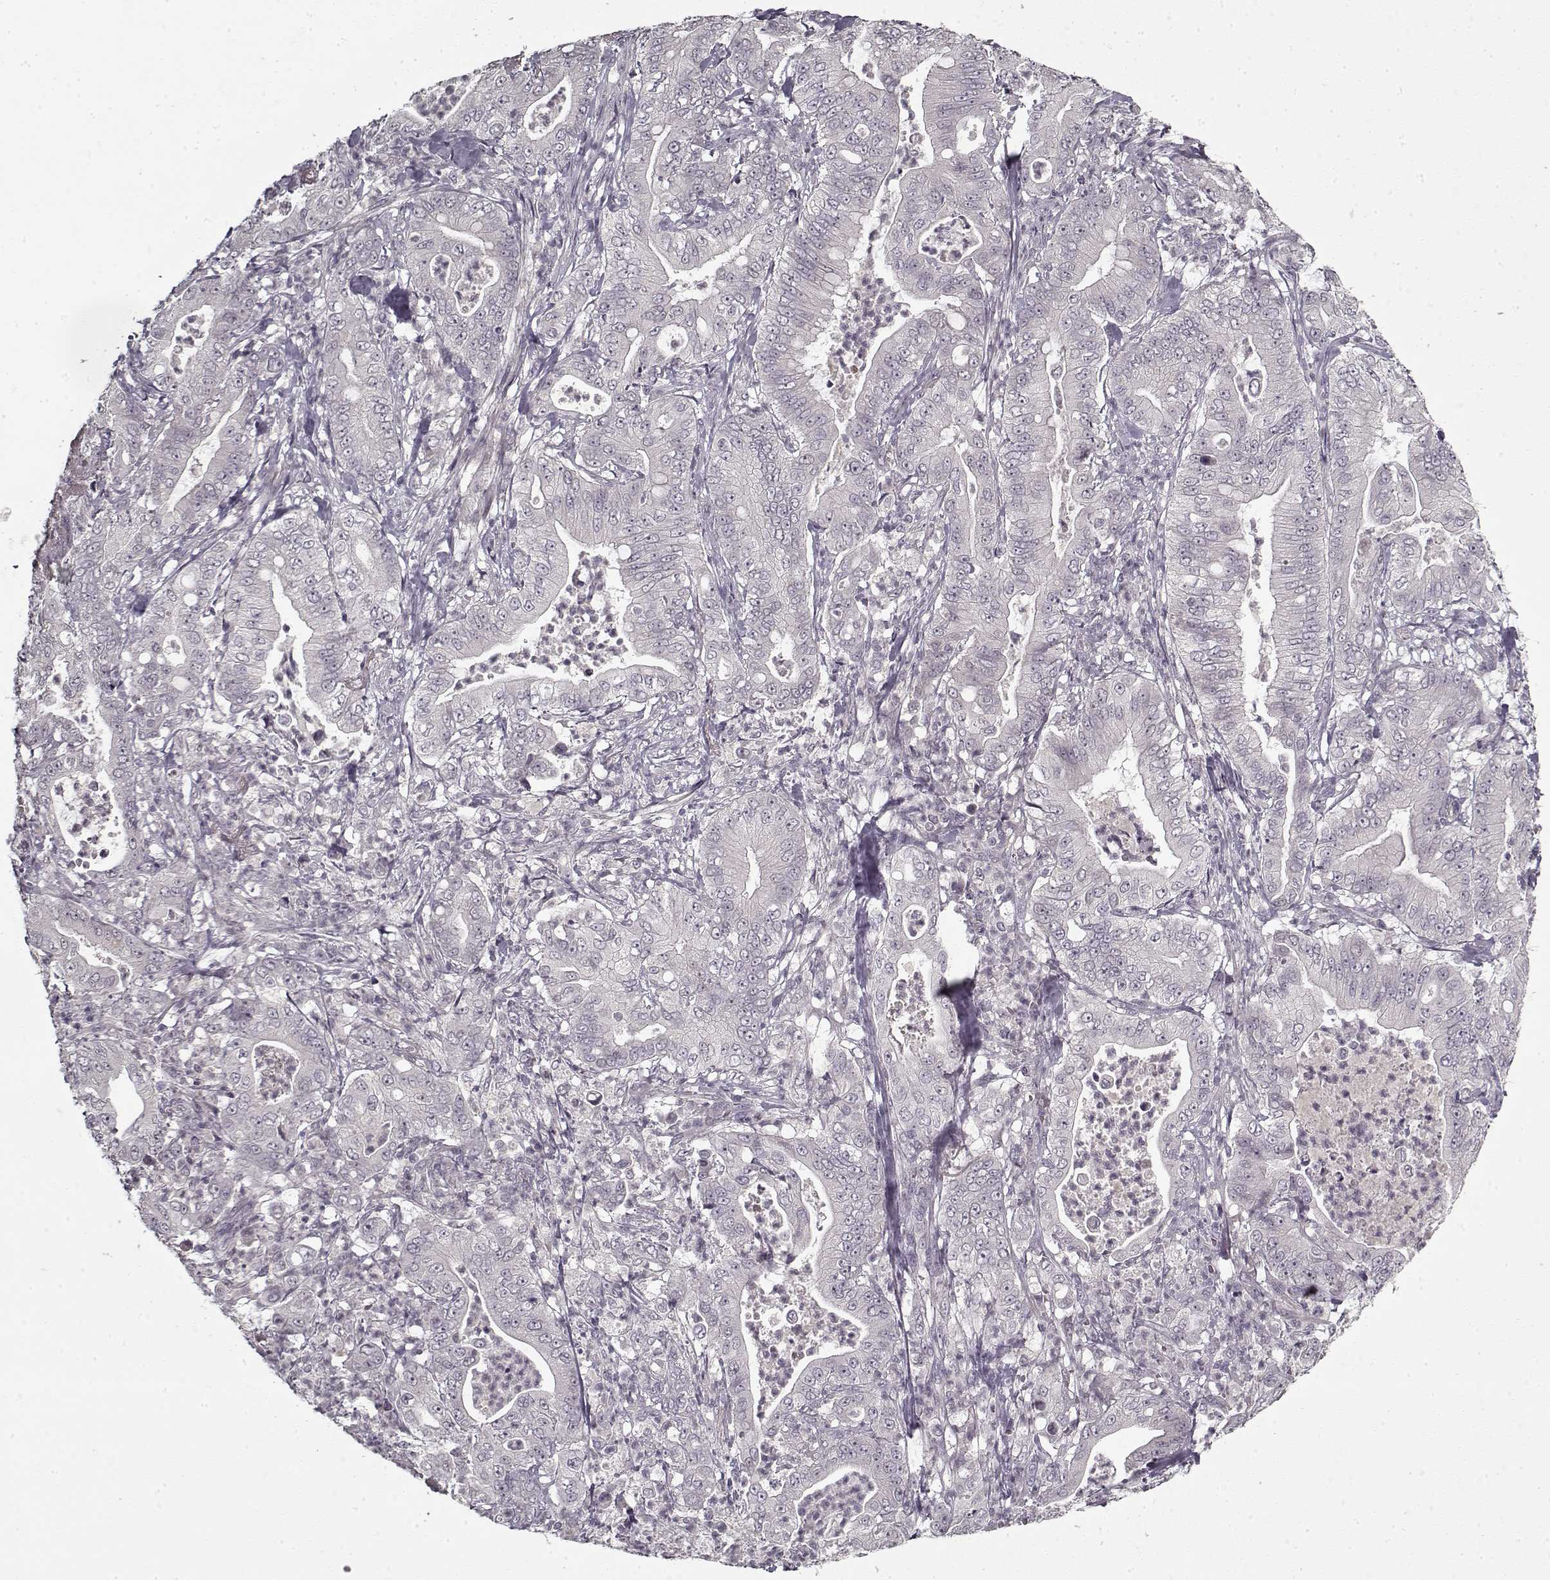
{"staining": {"intensity": "negative", "quantity": "none", "location": "none"}, "tissue": "pancreatic cancer", "cell_type": "Tumor cells", "image_type": "cancer", "snomed": [{"axis": "morphology", "description": "Adenocarcinoma, NOS"}, {"axis": "topography", "description": "Pancreas"}], "caption": "Immunohistochemistry (IHC) micrograph of neoplastic tissue: human adenocarcinoma (pancreatic) stained with DAB (3,3'-diaminobenzidine) displays no significant protein staining in tumor cells. Brightfield microscopy of immunohistochemistry stained with DAB (3,3'-diaminobenzidine) (brown) and hematoxylin (blue), captured at high magnification.", "gene": "LAMA2", "patient": {"sex": "male", "age": 71}}